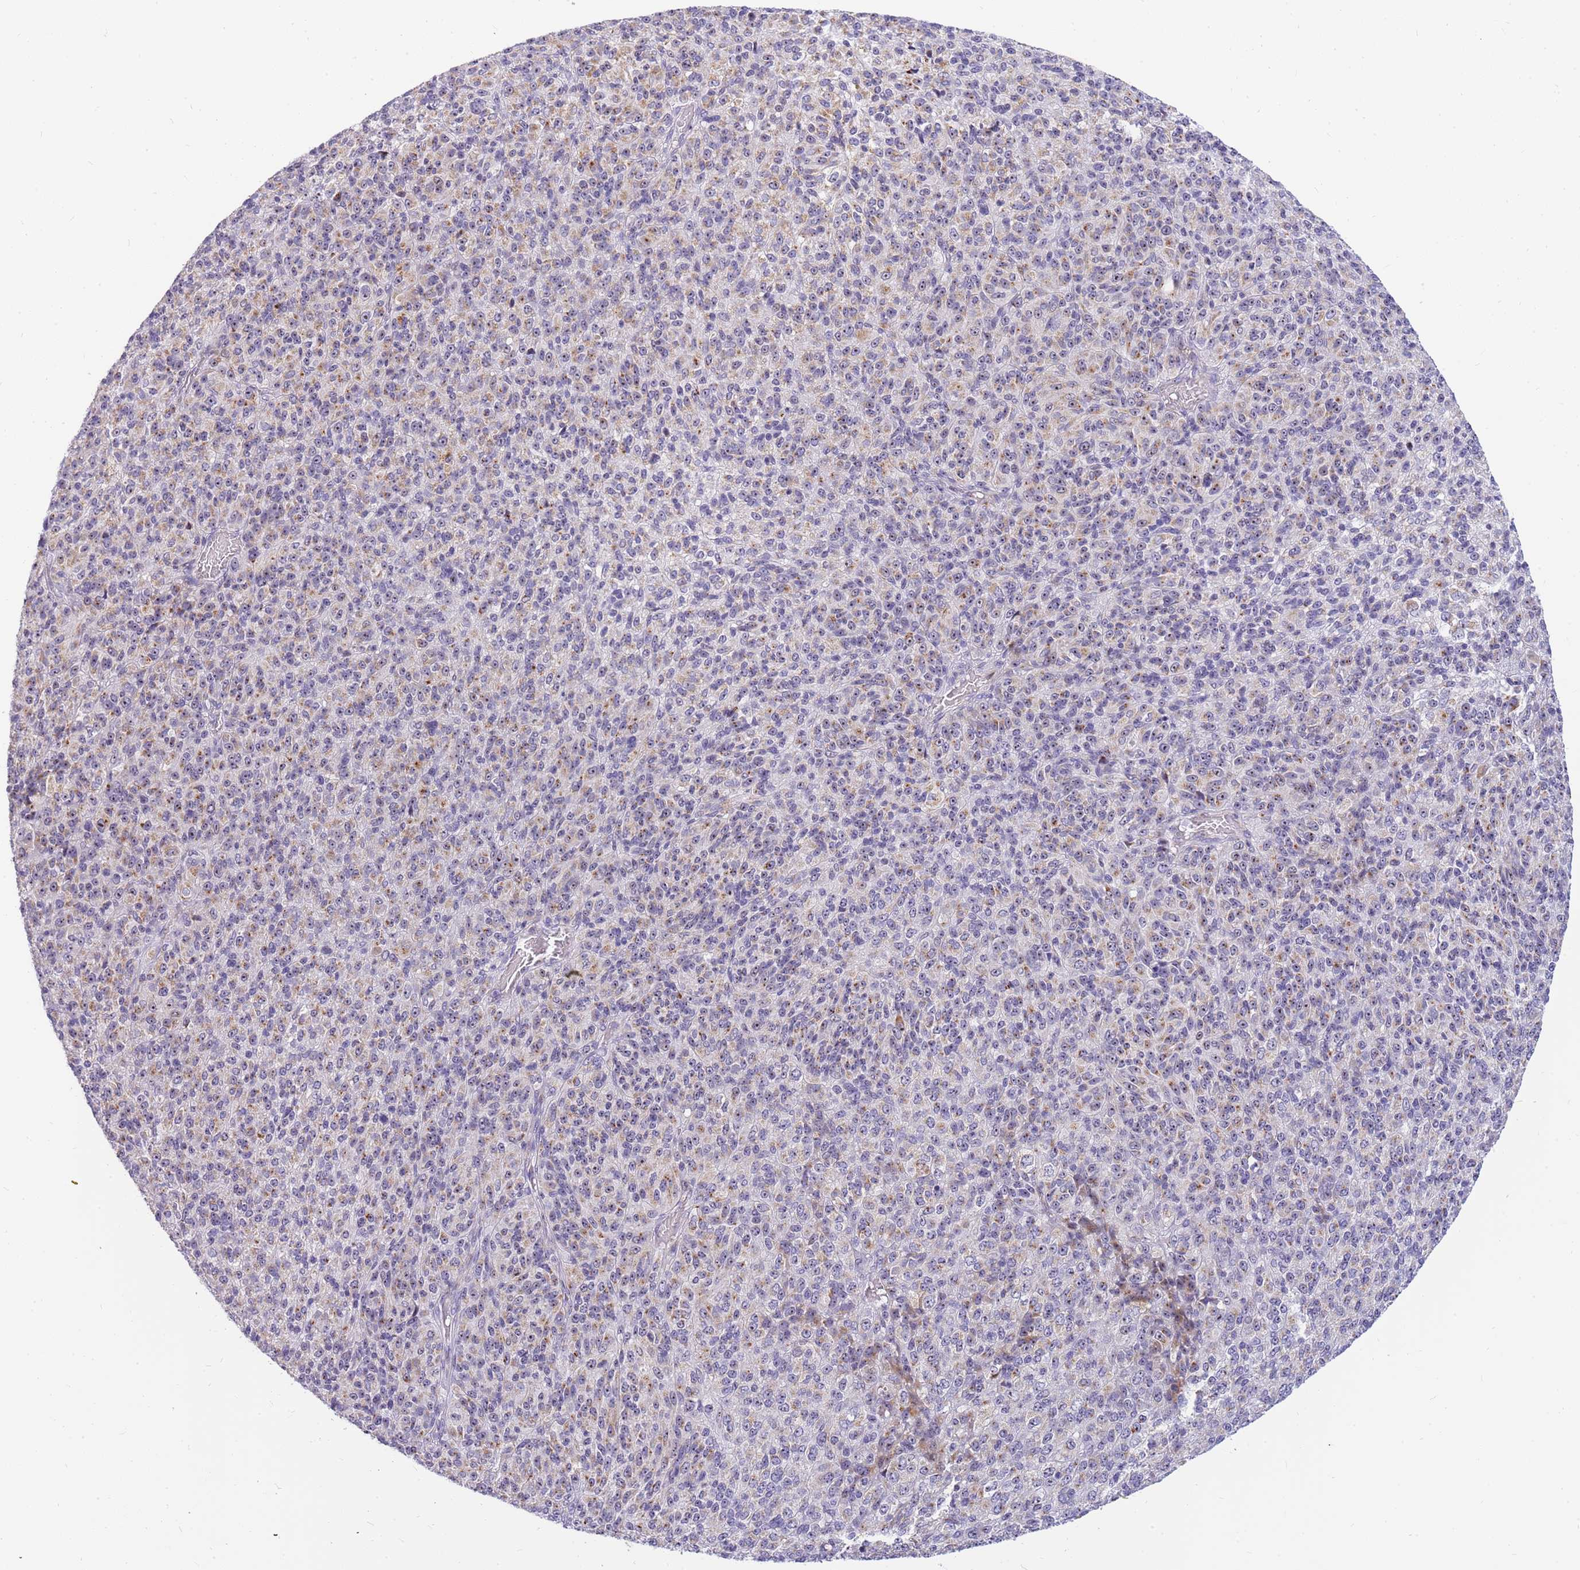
{"staining": {"intensity": "moderate", "quantity": "25%-75%", "location": "cytoplasmic/membranous,nuclear"}, "tissue": "melanoma", "cell_type": "Tumor cells", "image_type": "cancer", "snomed": [{"axis": "morphology", "description": "Malignant melanoma, Metastatic site"}, {"axis": "topography", "description": "Brain"}], "caption": "A micrograph of malignant melanoma (metastatic site) stained for a protein exhibits moderate cytoplasmic/membranous and nuclear brown staining in tumor cells.", "gene": "DNAJA3", "patient": {"sex": "female", "age": 56}}